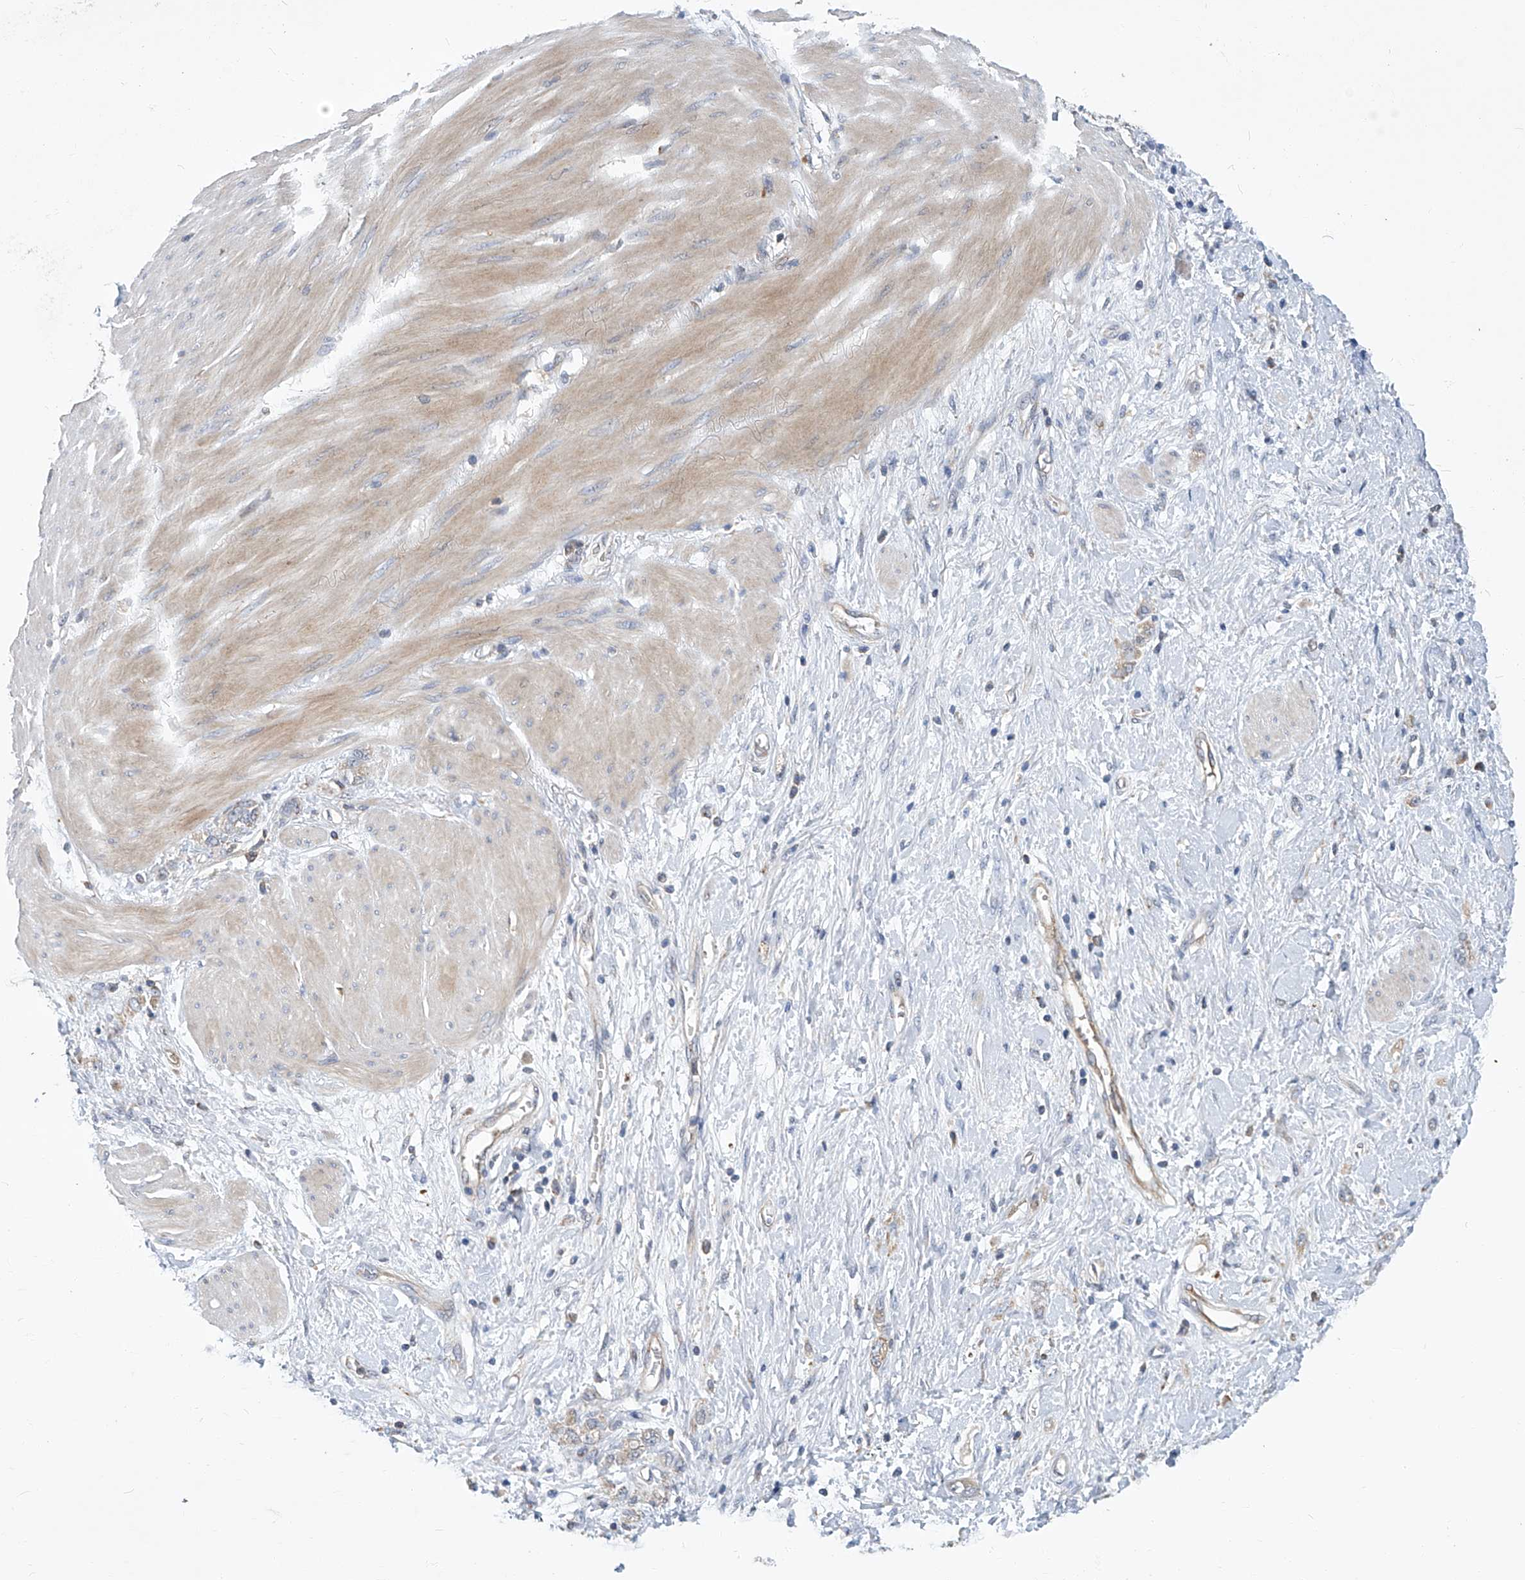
{"staining": {"intensity": "weak", "quantity": "<25%", "location": "cytoplasmic/membranous"}, "tissue": "stomach cancer", "cell_type": "Tumor cells", "image_type": "cancer", "snomed": [{"axis": "morphology", "description": "Adenocarcinoma, NOS"}, {"axis": "topography", "description": "Stomach"}], "caption": "A histopathology image of stomach cancer stained for a protein shows no brown staining in tumor cells. The staining was performed using DAB (3,3'-diaminobenzidine) to visualize the protein expression in brown, while the nuclei were stained in blue with hematoxylin (Magnification: 20x).", "gene": "TNFRSF13B", "patient": {"sex": "female", "age": 76}}